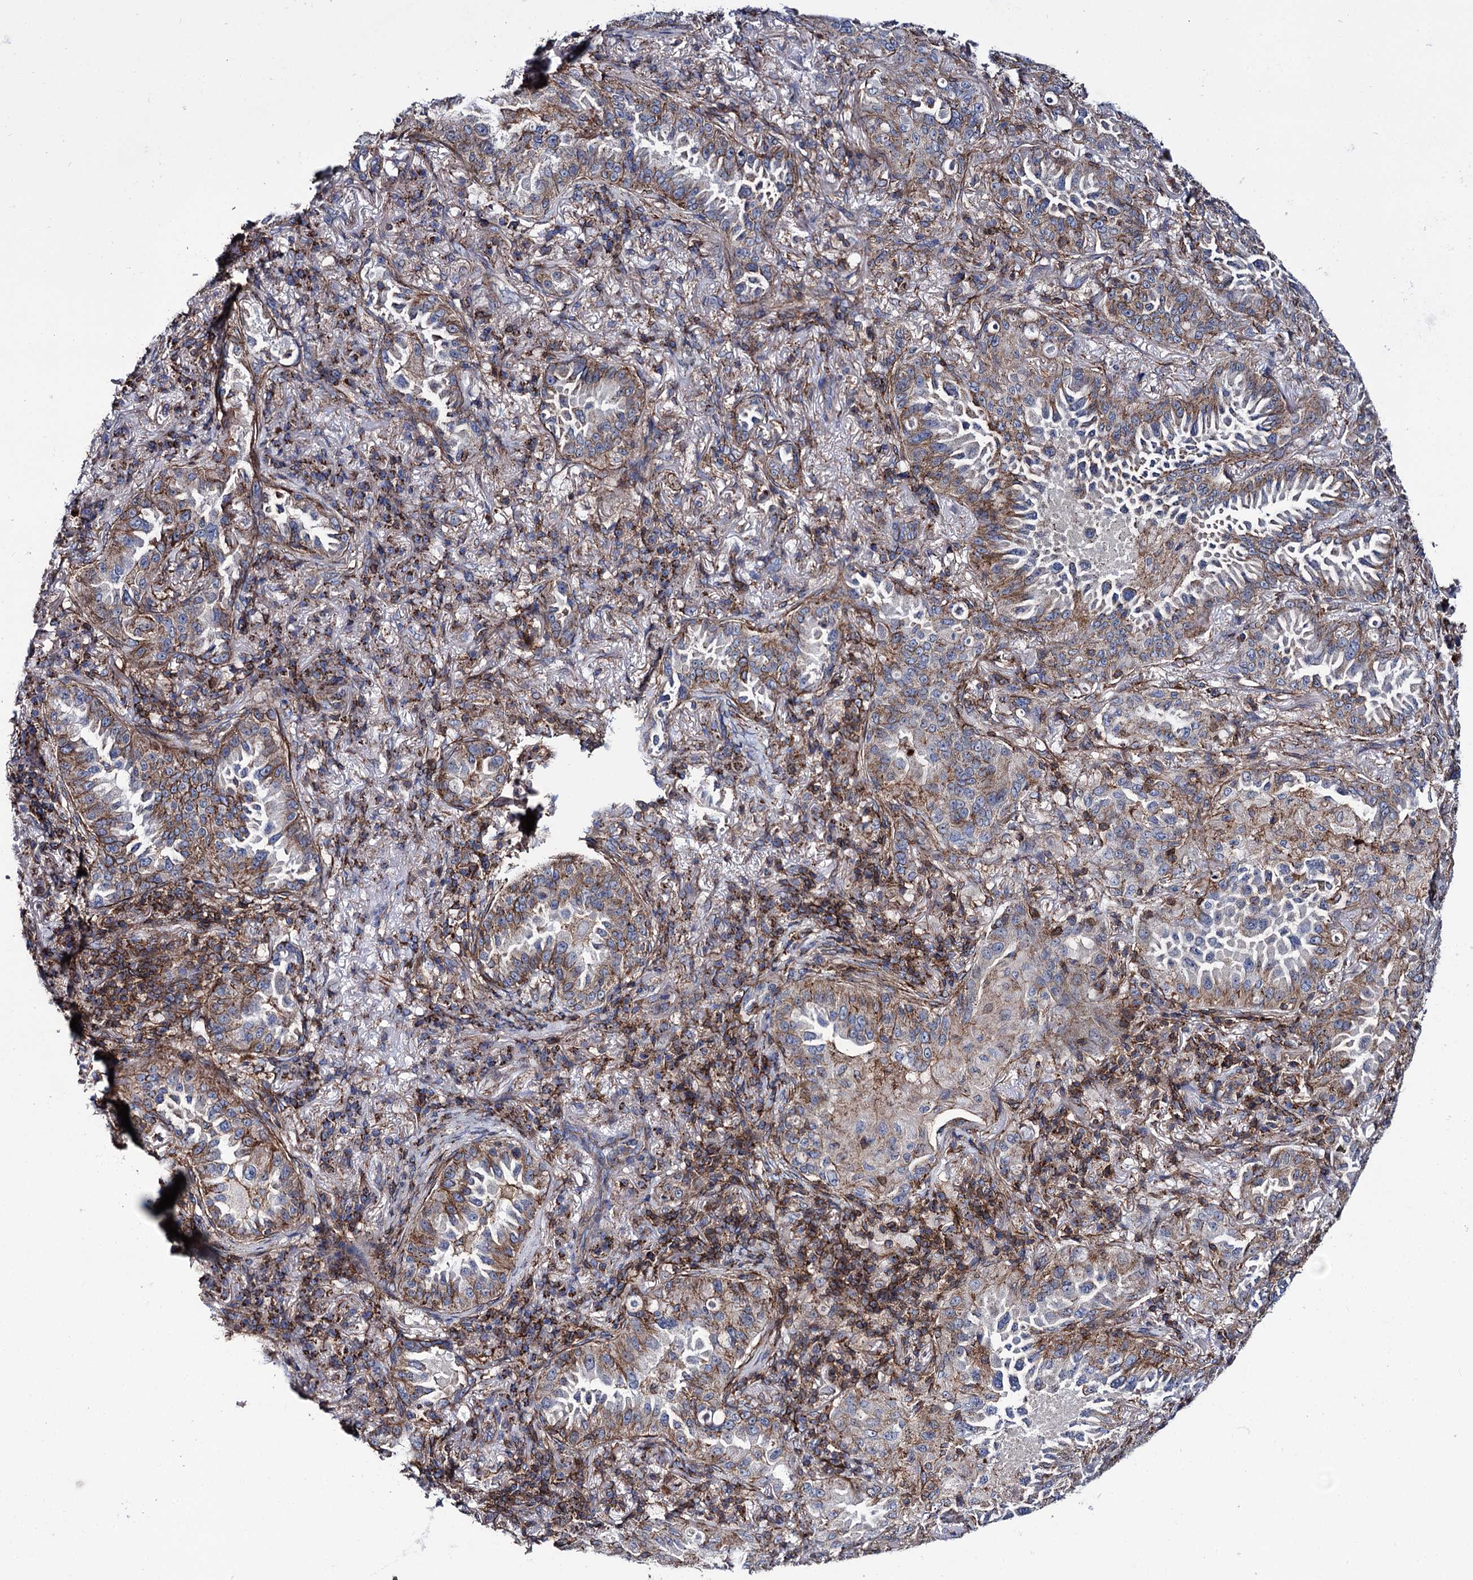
{"staining": {"intensity": "moderate", "quantity": "25%-75%", "location": "cytoplasmic/membranous"}, "tissue": "lung cancer", "cell_type": "Tumor cells", "image_type": "cancer", "snomed": [{"axis": "morphology", "description": "Adenocarcinoma, NOS"}, {"axis": "topography", "description": "Lung"}], "caption": "Adenocarcinoma (lung) was stained to show a protein in brown. There is medium levels of moderate cytoplasmic/membranous expression in about 25%-75% of tumor cells. (Stains: DAB in brown, nuclei in blue, Microscopy: brightfield microscopy at high magnification).", "gene": "DEF6", "patient": {"sex": "female", "age": 69}}